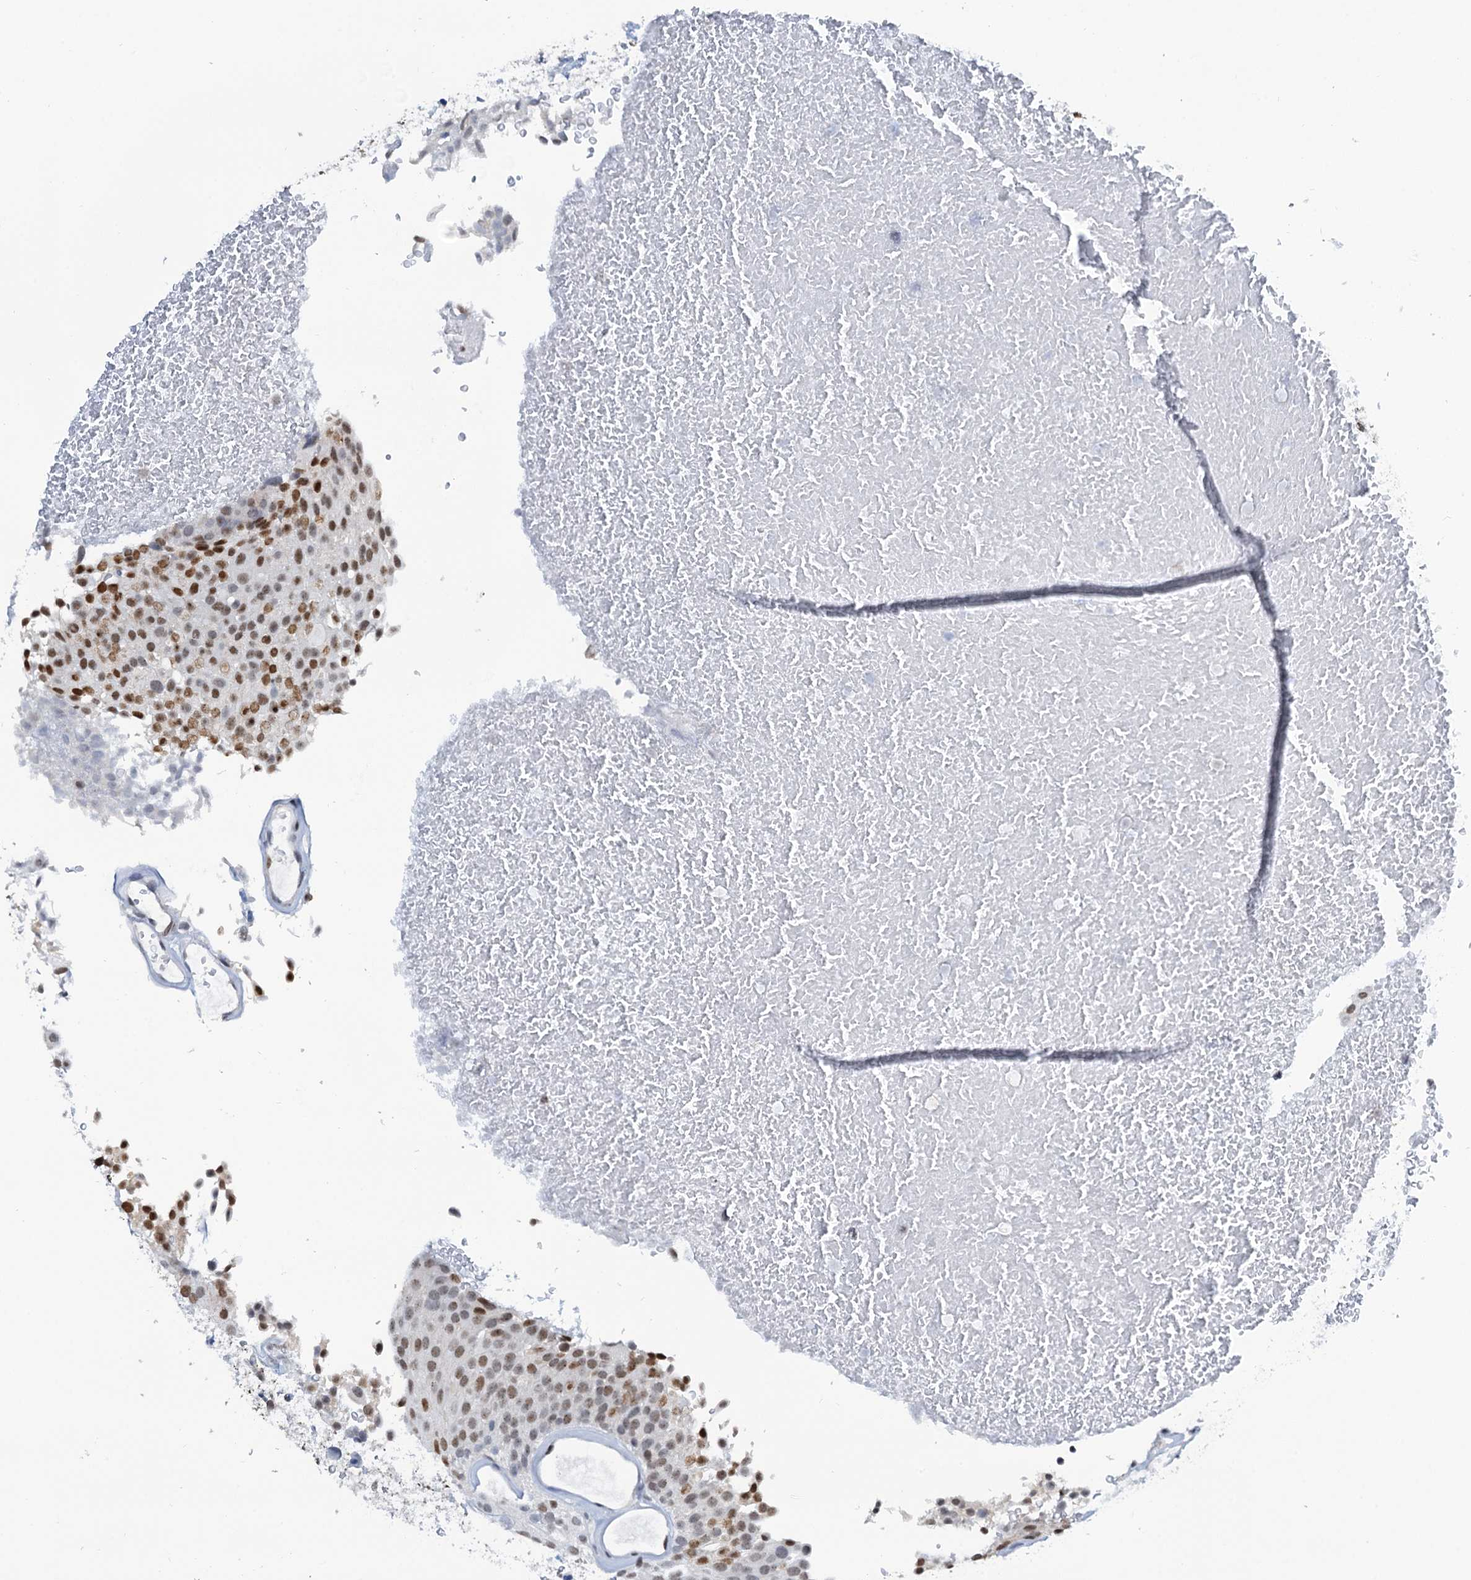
{"staining": {"intensity": "moderate", "quantity": ">75%", "location": "nuclear"}, "tissue": "urothelial cancer", "cell_type": "Tumor cells", "image_type": "cancer", "snomed": [{"axis": "morphology", "description": "Urothelial carcinoma, Low grade"}, {"axis": "topography", "description": "Urinary bladder"}], "caption": "A micrograph of low-grade urothelial carcinoma stained for a protein exhibits moderate nuclear brown staining in tumor cells. Nuclei are stained in blue.", "gene": "SLTM", "patient": {"sex": "male", "age": 78}}